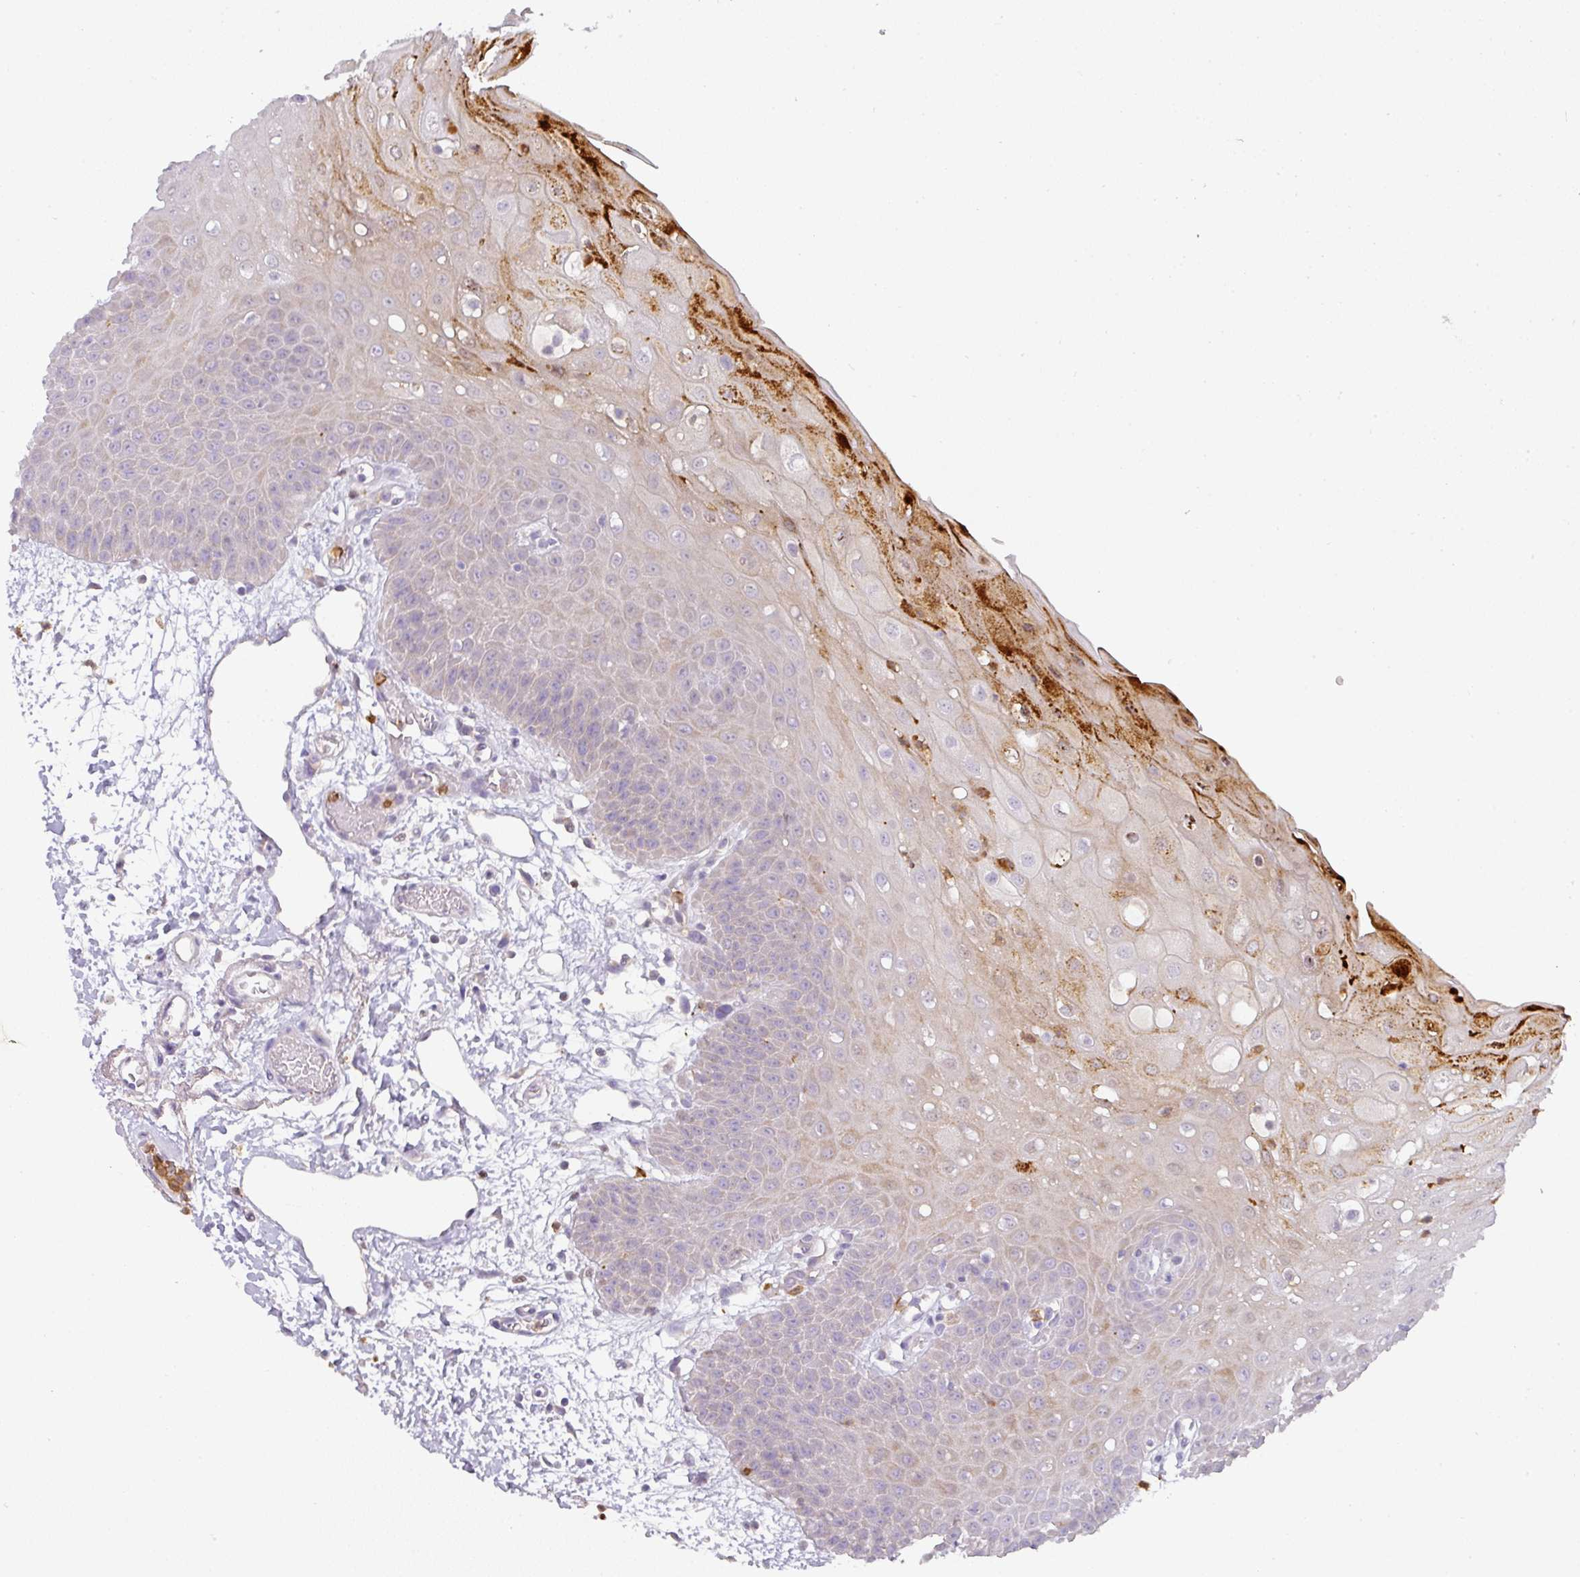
{"staining": {"intensity": "strong", "quantity": "<25%", "location": "cytoplasmic/membranous"}, "tissue": "oral mucosa", "cell_type": "Squamous epithelial cells", "image_type": "normal", "snomed": [{"axis": "morphology", "description": "Normal tissue, NOS"}, {"axis": "topography", "description": "Oral tissue"}, {"axis": "topography", "description": "Tounge, NOS"}], "caption": "High-power microscopy captured an immunohistochemistry image of benign oral mucosa, revealing strong cytoplasmic/membranous expression in about <25% of squamous epithelial cells.", "gene": "HHEX", "patient": {"sex": "female", "age": 59}}